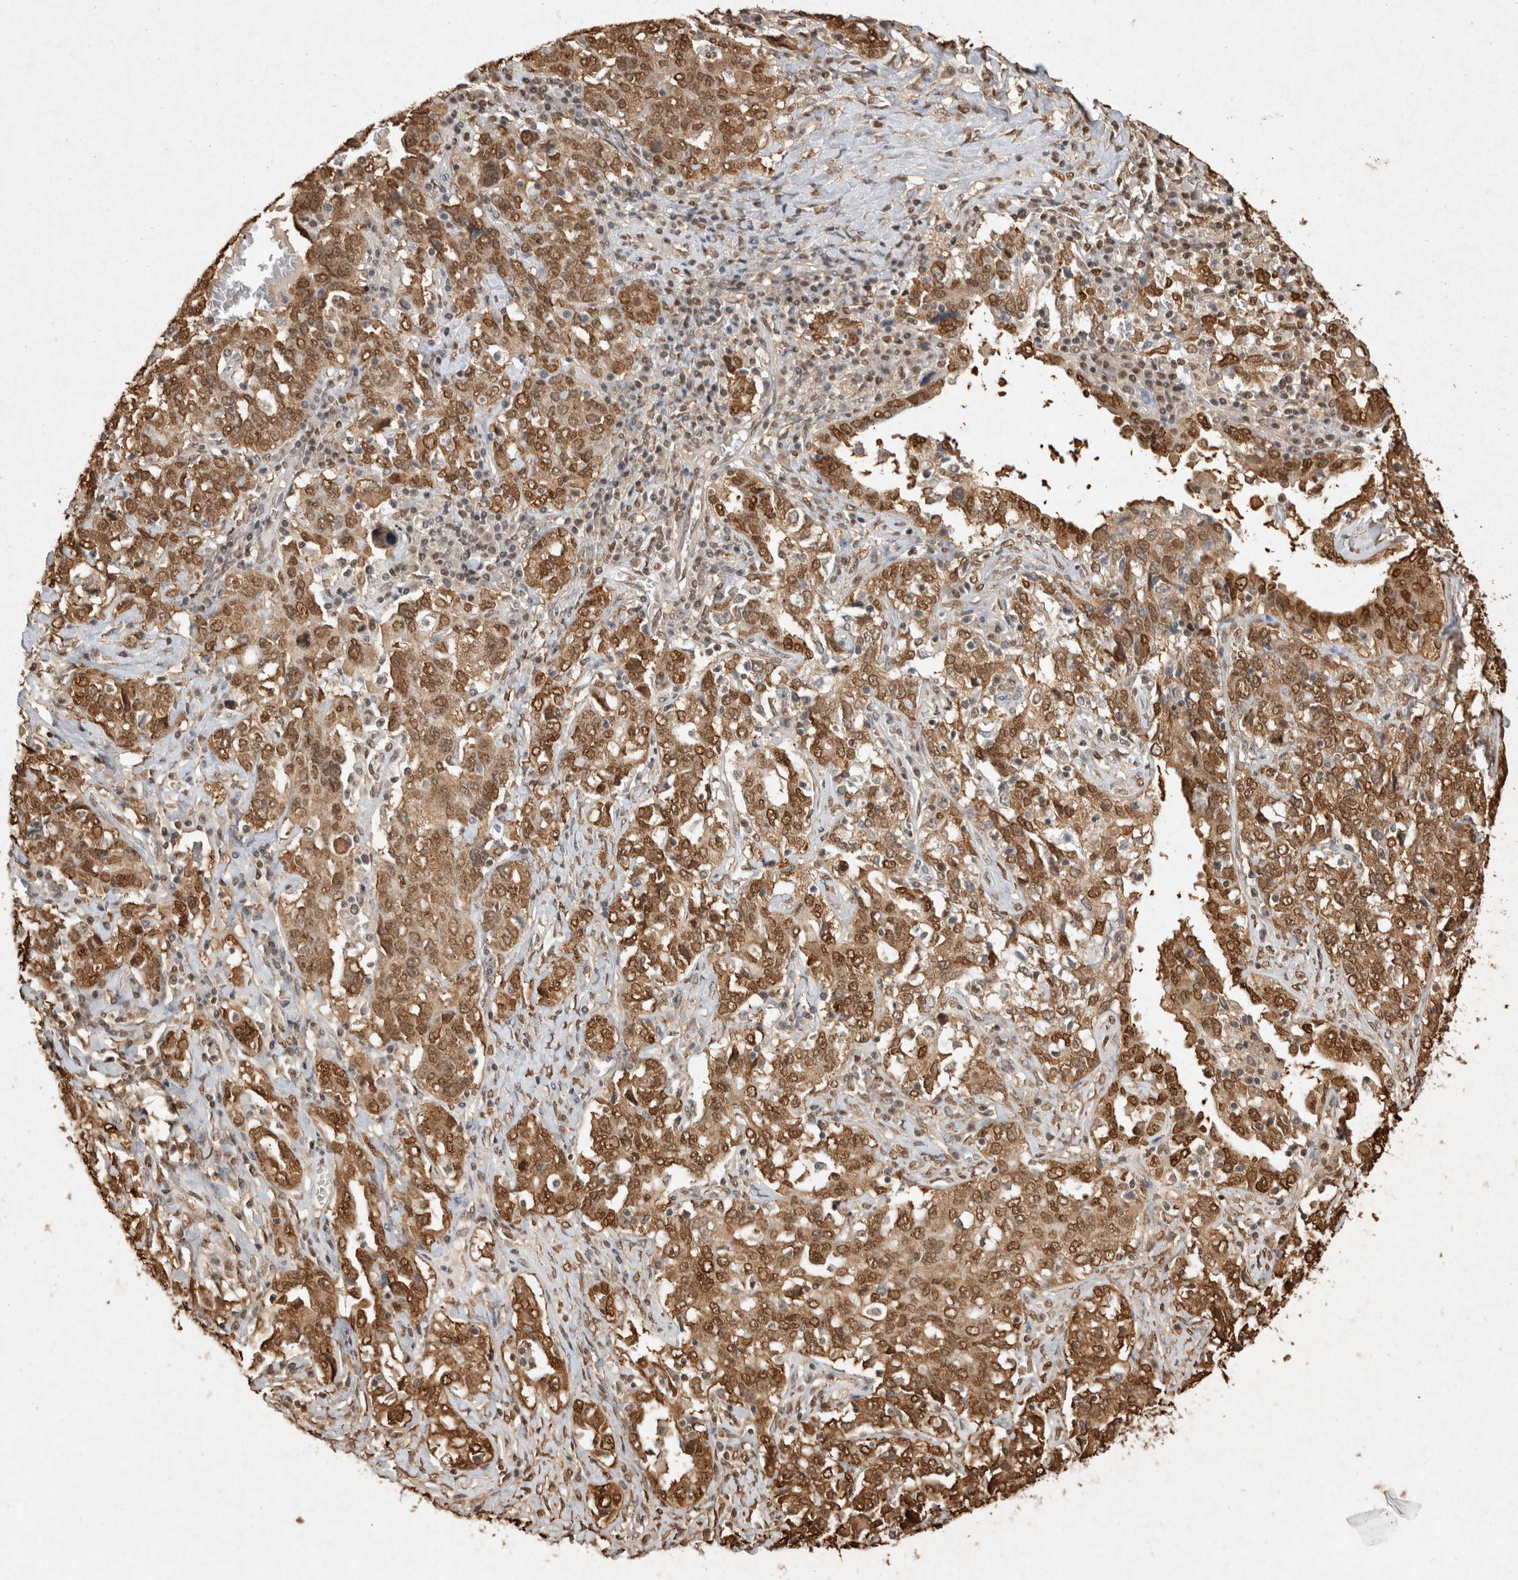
{"staining": {"intensity": "moderate", "quantity": ">75%", "location": "cytoplasmic/membranous,nuclear"}, "tissue": "ovarian cancer", "cell_type": "Tumor cells", "image_type": "cancer", "snomed": [{"axis": "morphology", "description": "Carcinoma, endometroid"}, {"axis": "topography", "description": "Ovary"}], "caption": "Protein expression analysis of ovarian endometroid carcinoma exhibits moderate cytoplasmic/membranous and nuclear expression in about >75% of tumor cells.", "gene": "HDGF", "patient": {"sex": "female", "age": 62}}